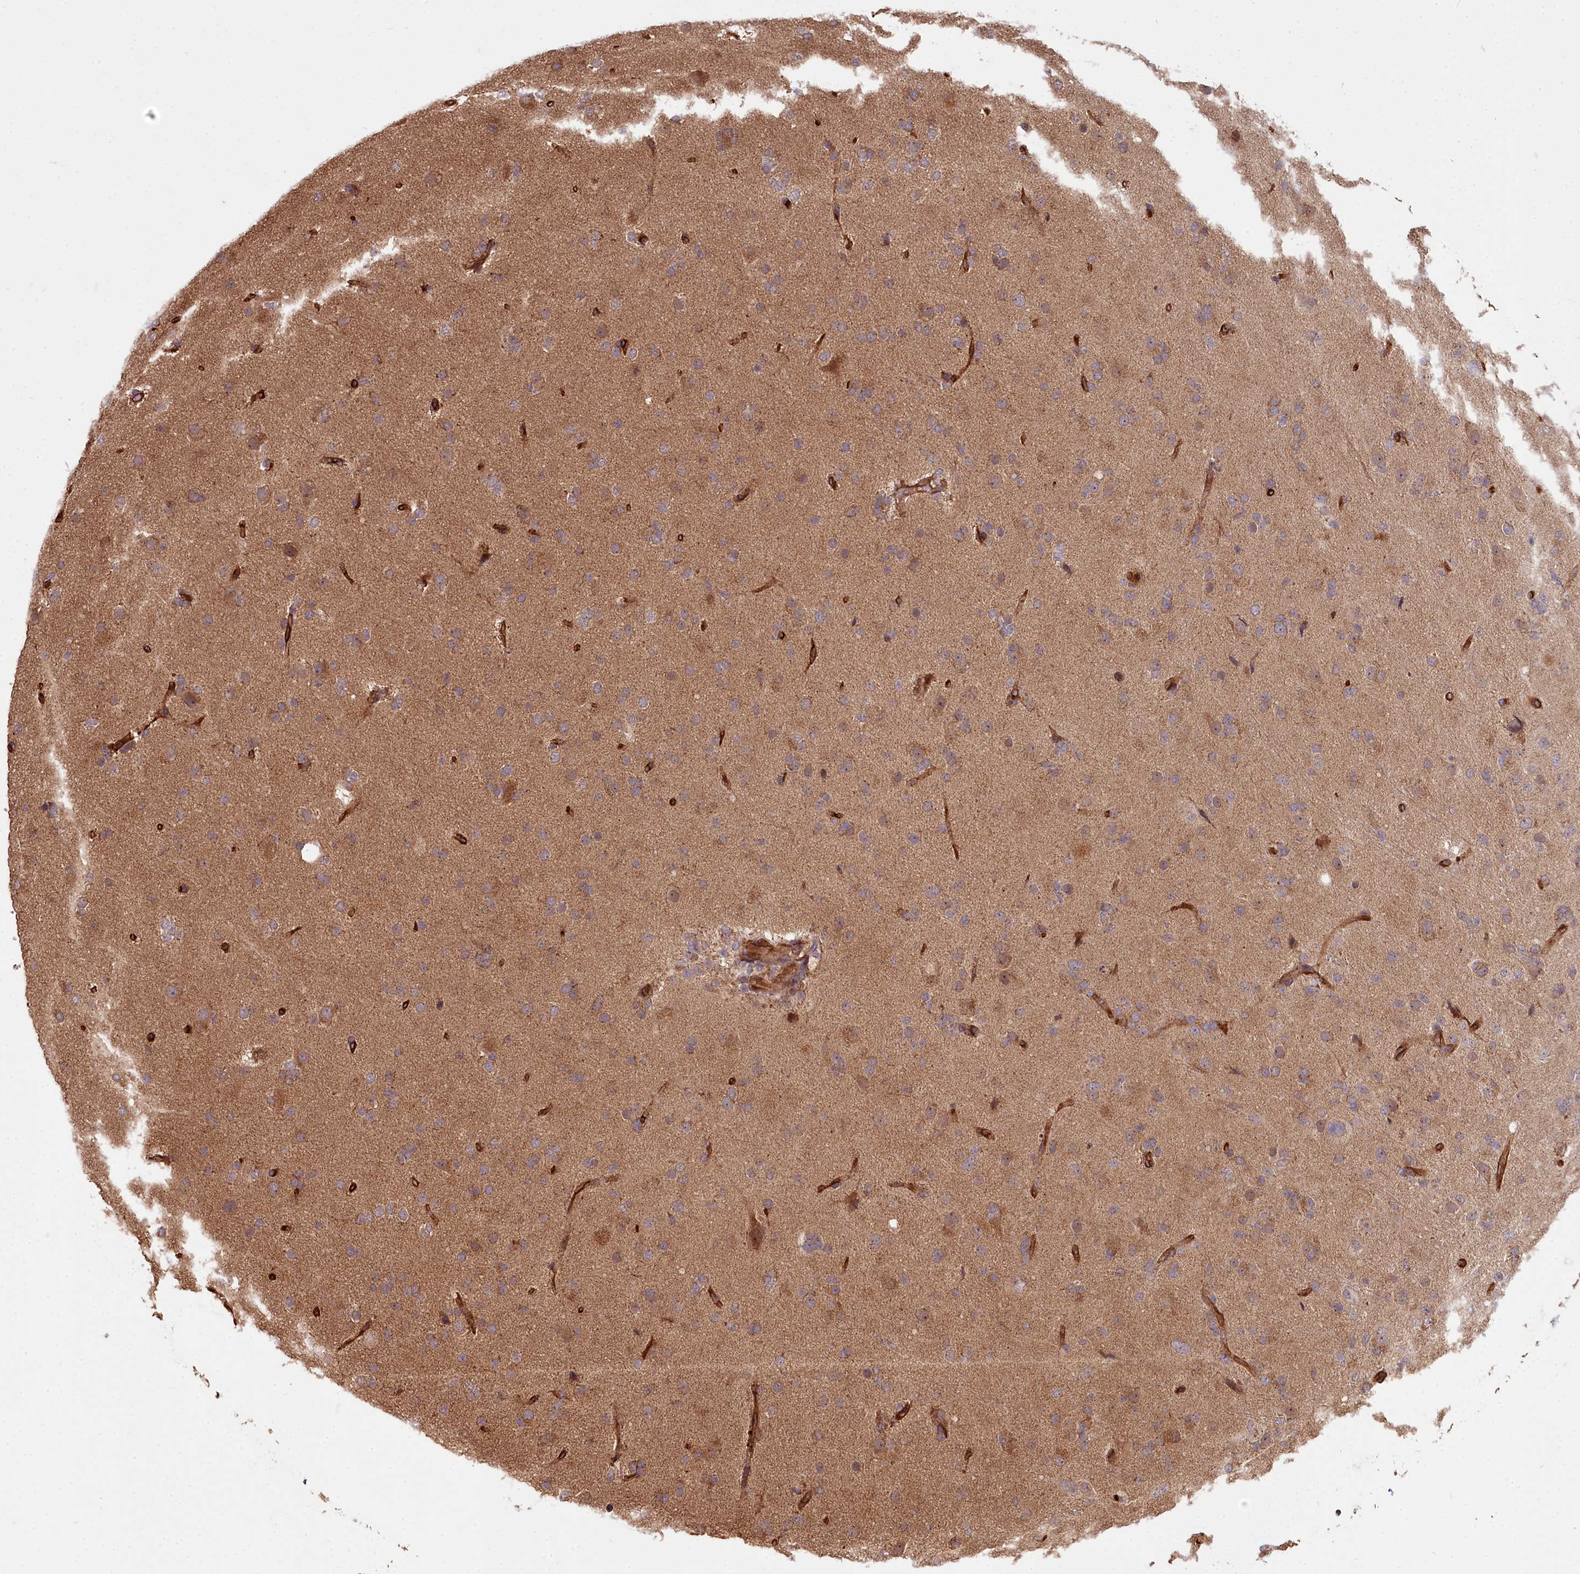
{"staining": {"intensity": "weak", "quantity": ">75%", "location": "cytoplasmic/membranous"}, "tissue": "glioma", "cell_type": "Tumor cells", "image_type": "cancer", "snomed": [{"axis": "morphology", "description": "Glioma, malignant, Low grade"}, {"axis": "topography", "description": "Brain"}], "caption": "Approximately >75% of tumor cells in human glioma reveal weak cytoplasmic/membranous protein staining as visualized by brown immunohistochemical staining.", "gene": "TSPYL4", "patient": {"sex": "male", "age": 65}}